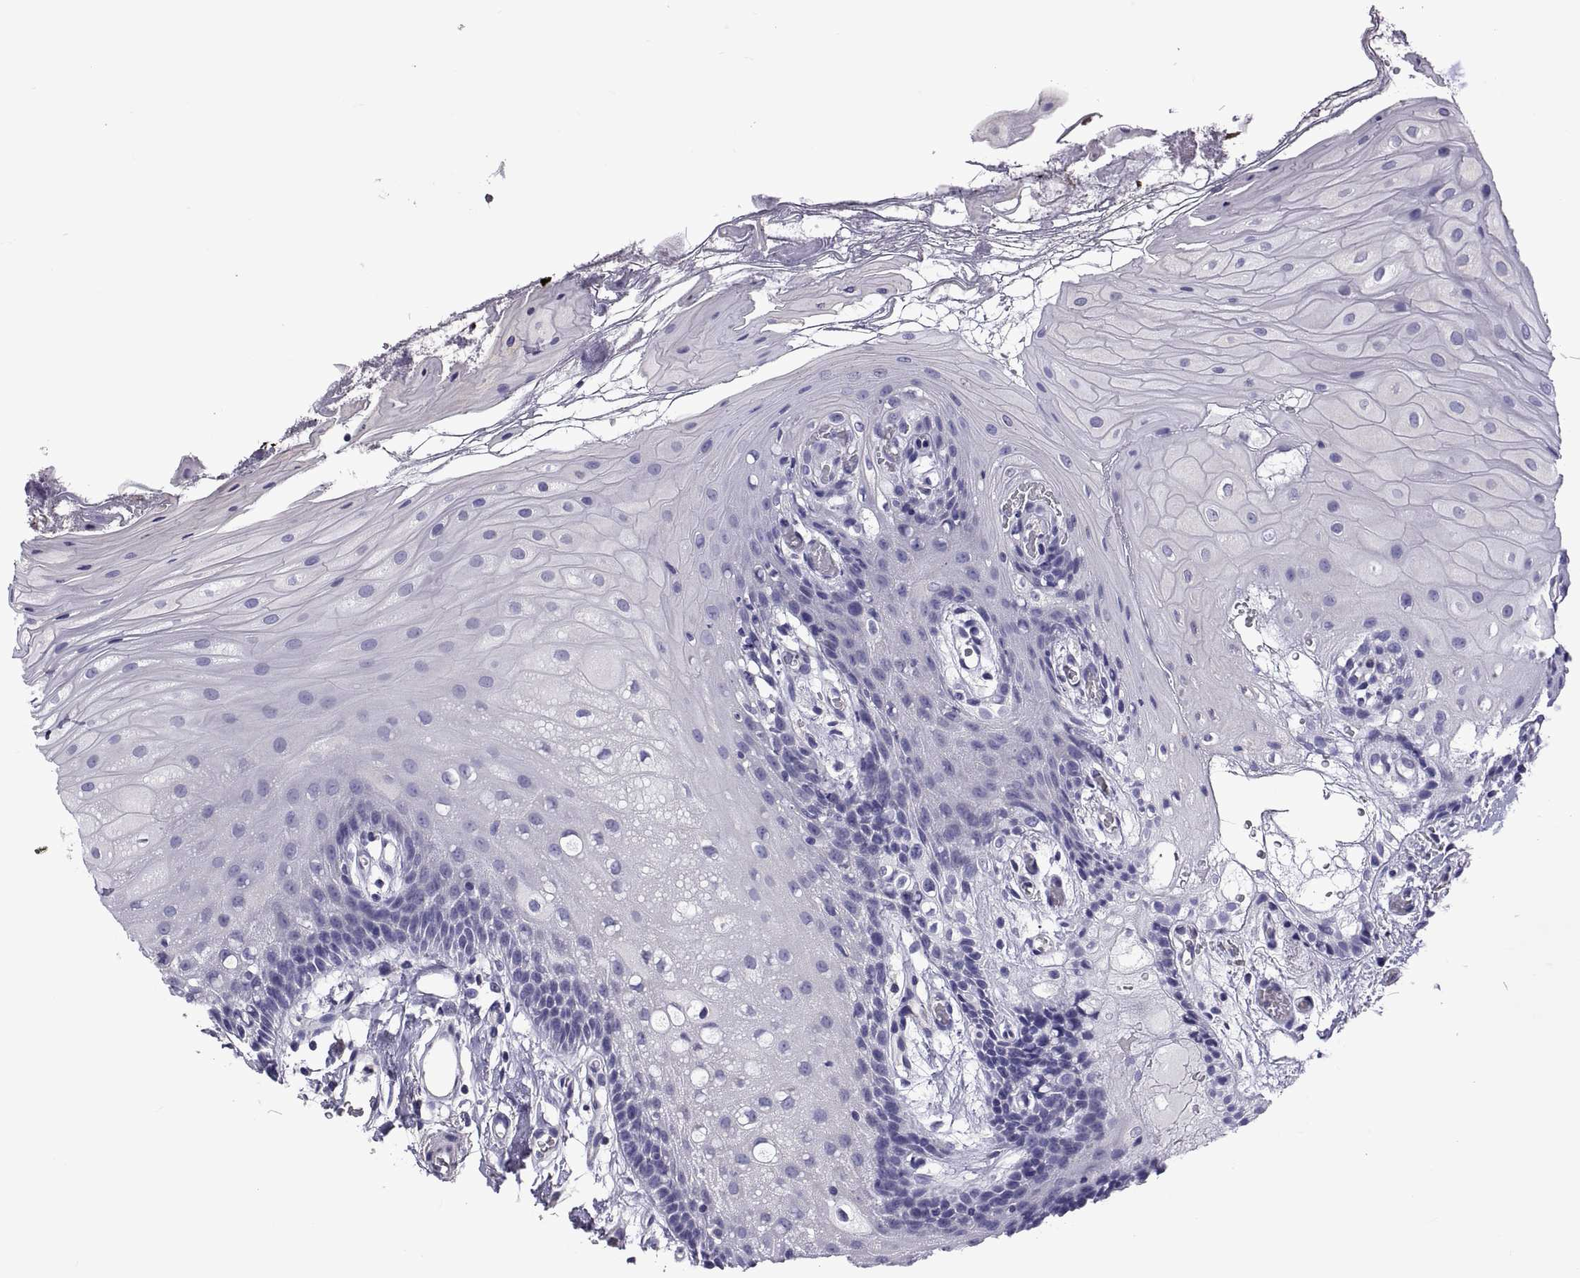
{"staining": {"intensity": "negative", "quantity": "none", "location": "none"}, "tissue": "oral mucosa", "cell_type": "Squamous epithelial cells", "image_type": "normal", "snomed": [{"axis": "morphology", "description": "Normal tissue, NOS"}, {"axis": "morphology", "description": "Squamous cell carcinoma, NOS"}, {"axis": "topography", "description": "Oral tissue"}, {"axis": "topography", "description": "Head-Neck"}], "caption": "This is an immunohistochemistry image of unremarkable human oral mucosa. There is no expression in squamous epithelial cells.", "gene": "TMC3", "patient": {"sex": "male", "age": 69}}